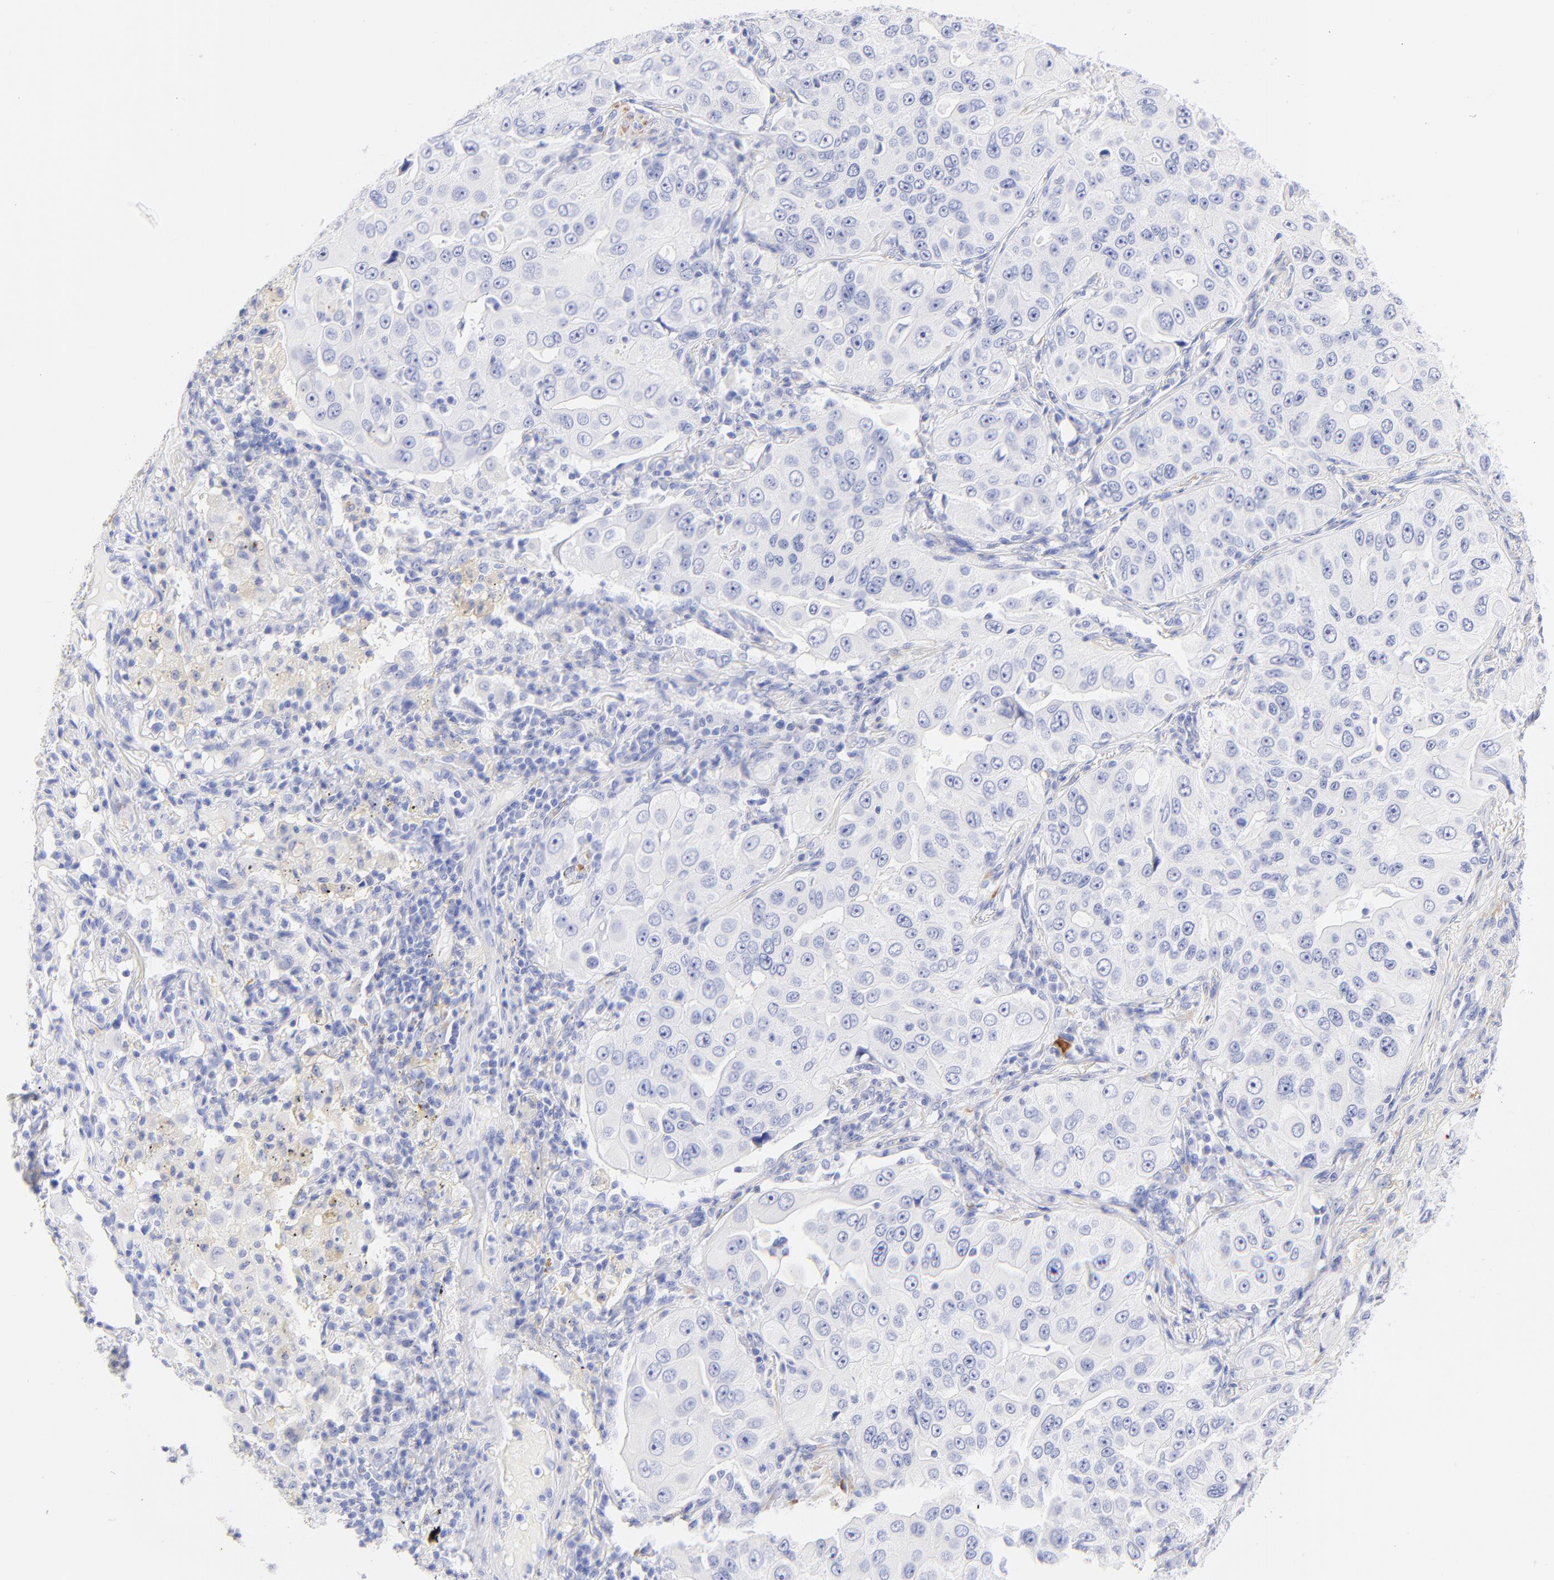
{"staining": {"intensity": "negative", "quantity": "none", "location": "none"}, "tissue": "lung cancer", "cell_type": "Tumor cells", "image_type": "cancer", "snomed": [{"axis": "morphology", "description": "Adenocarcinoma, NOS"}, {"axis": "topography", "description": "Lung"}], "caption": "DAB immunohistochemical staining of adenocarcinoma (lung) shows no significant staining in tumor cells.", "gene": "C1QTNF6", "patient": {"sex": "male", "age": 84}}